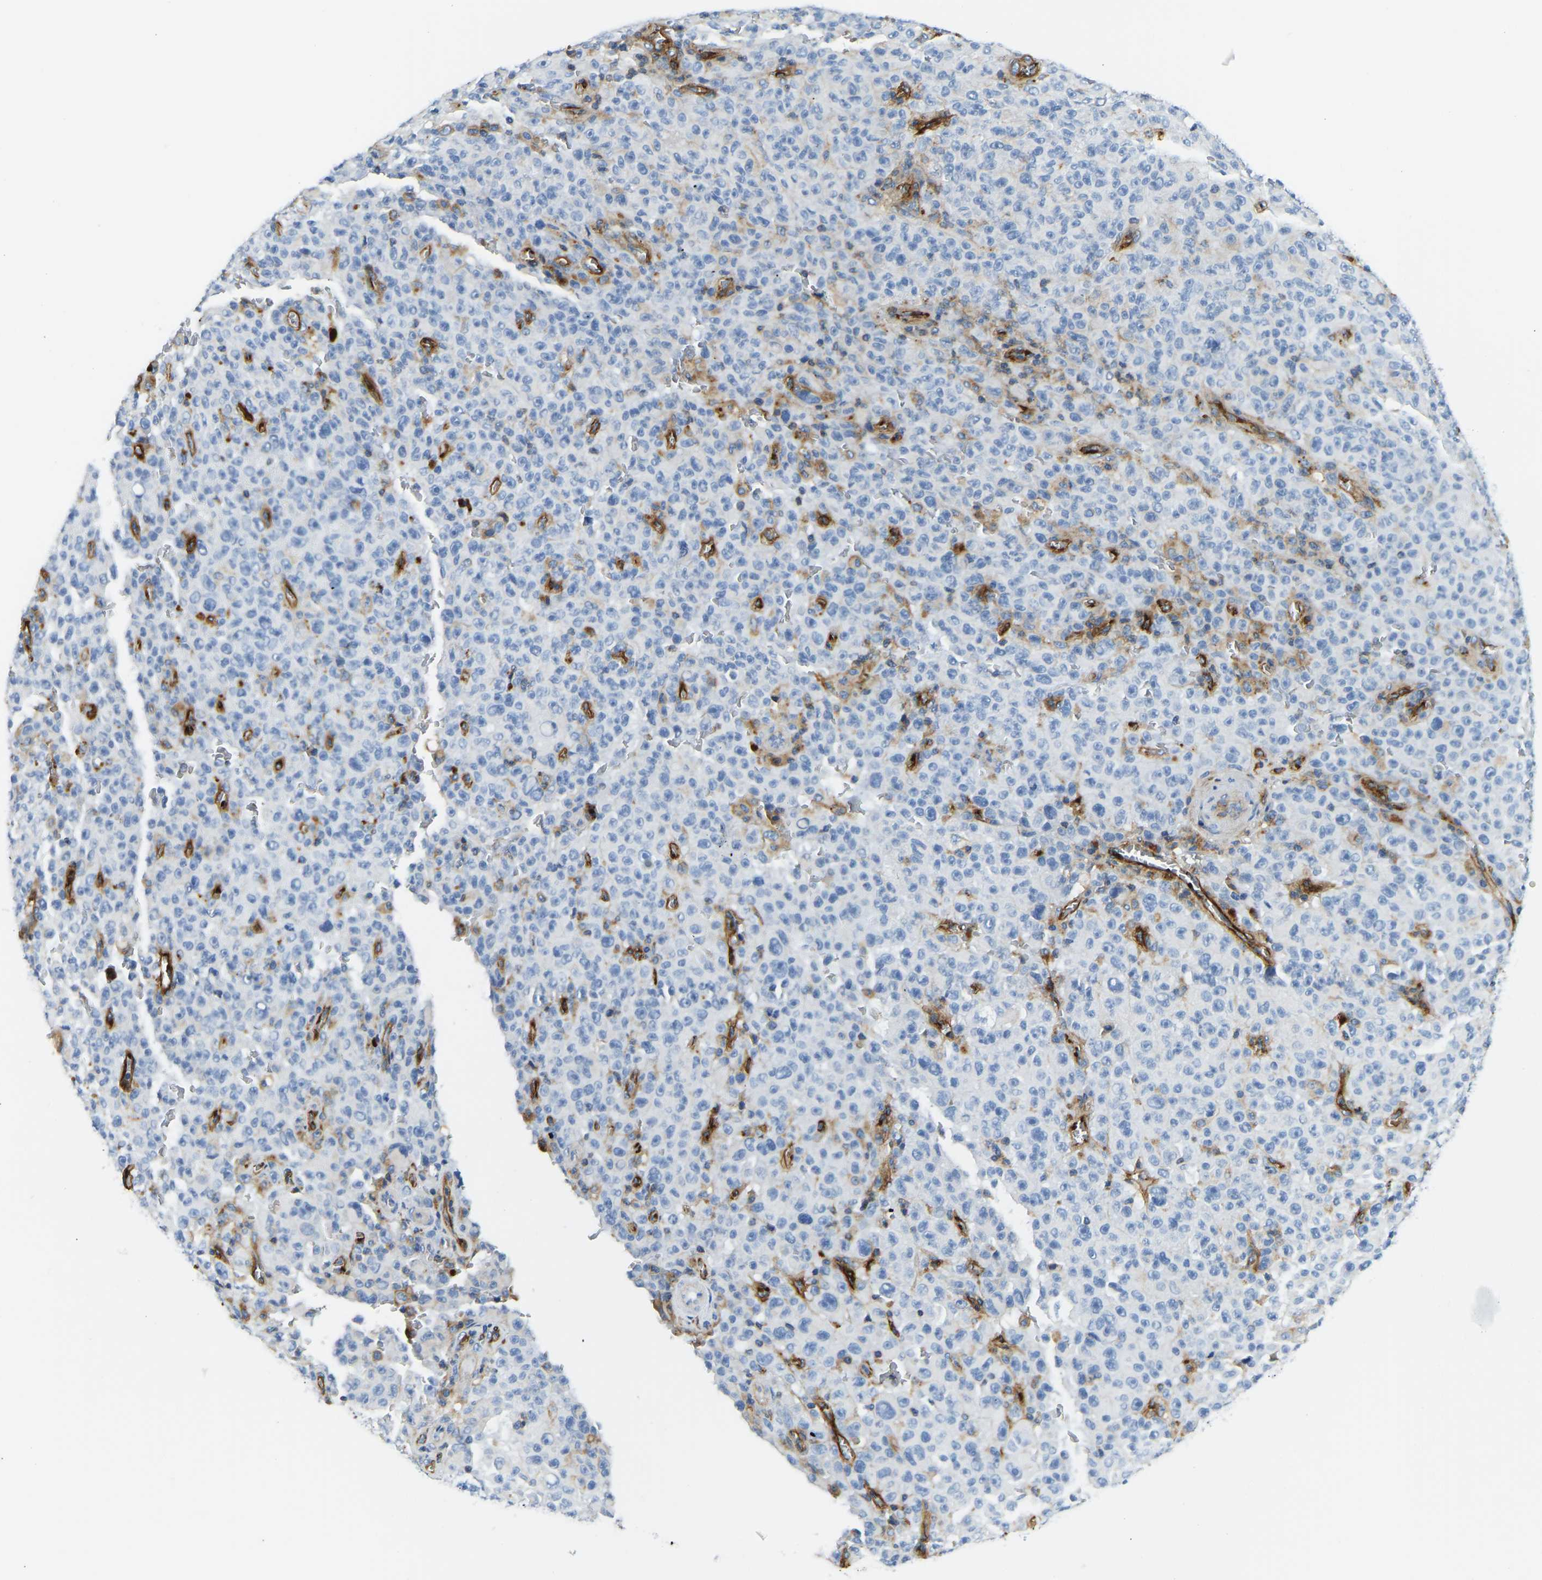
{"staining": {"intensity": "negative", "quantity": "none", "location": "none"}, "tissue": "melanoma", "cell_type": "Tumor cells", "image_type": "cancer", "snomed": [{"axis": "morphology", "description": "Malignant melanoma, NOS"}, {"axis": "topography", "description": "Skin"}], "caption": "Immunohistochemical staining of melanoma shows no significant positivity in tumor cells.", "gene": "COL15A1", "patient": {"sex": "female", "age": 82}}